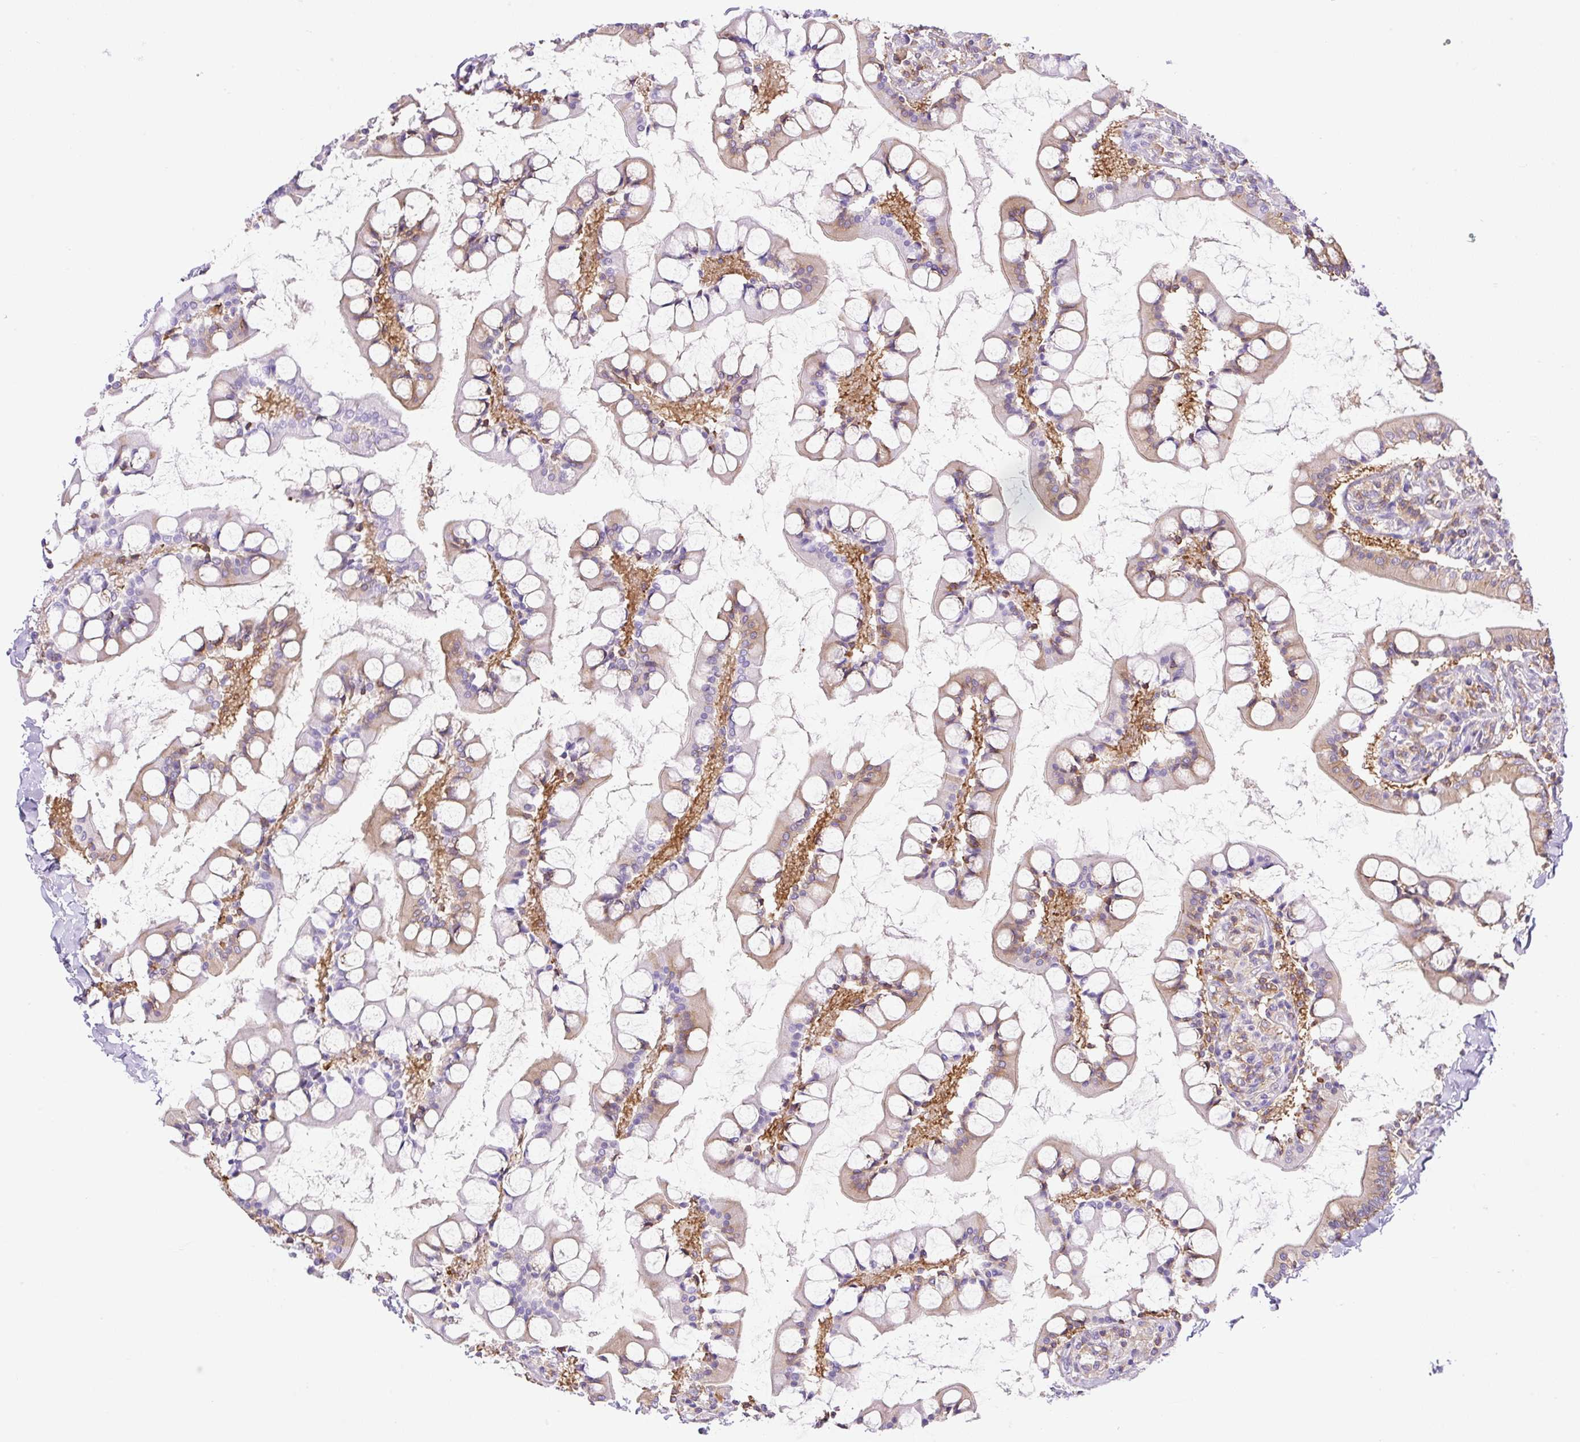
{"staining": {"intensity": "strong", "quantity": "25%-75%", "location": "cytoplasmic/membranous"}, "tissue": "small intestine", "cell_type": "Glandular cells", "image_type": "normal", "snomed": [{"axis": "morphology", "description": "Normal tissue, NOS"}, {"axis": "topography", "description": "Small intestine"}], "caption": "Unremarkable small intestine exhibits strong cytoplasmic/membranous expression in about 25%-75% of glandular cells.", "gene": "DNM2", "patient": {"sex": "male", "age": 52}}